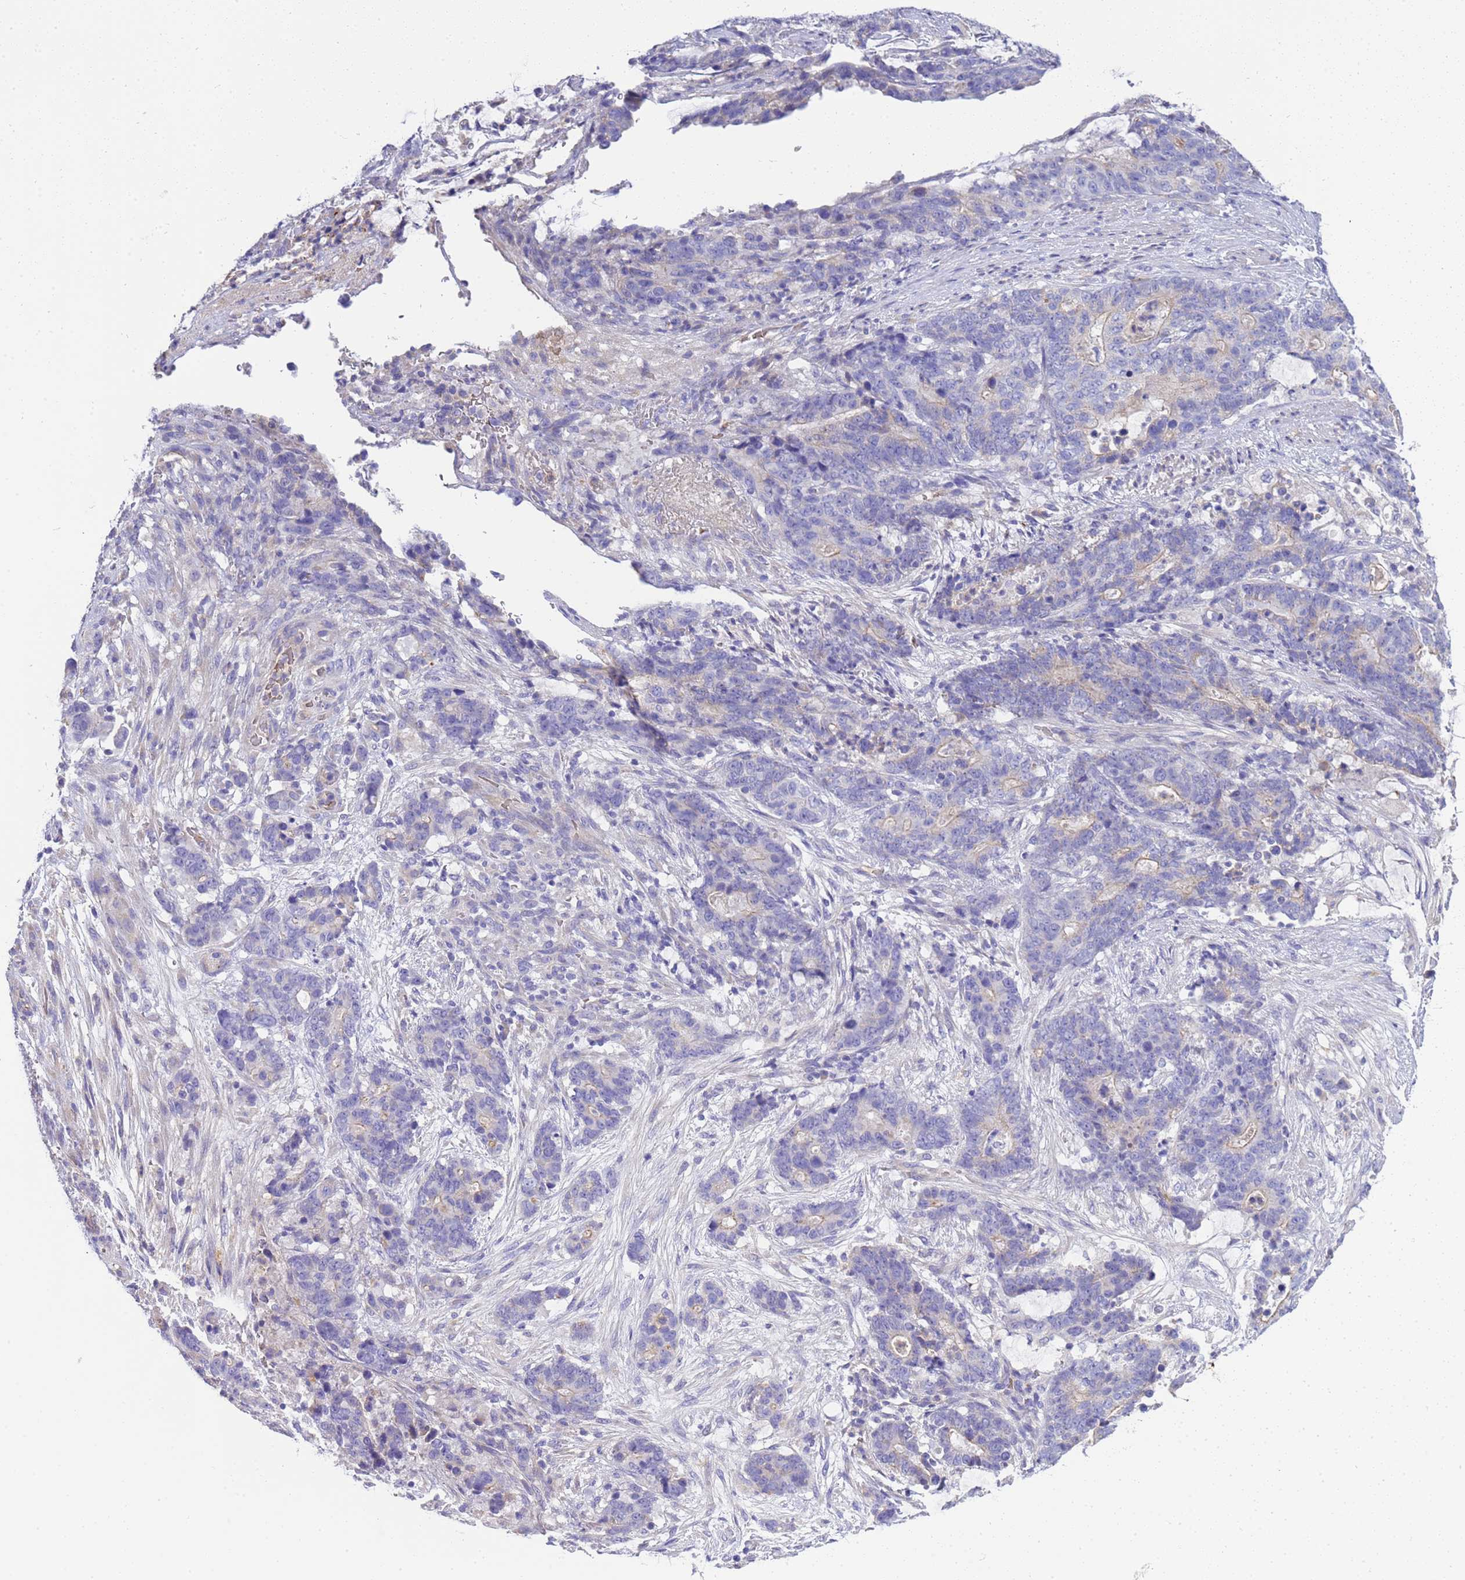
{"staining": {"intensity": "negative", "quantity": "none", "location": "none"}, "tissue": "stomach cancer", "cell_type": "Tumor cells", "image_type": "cancer", "snomed": [{"axis": "morphology", "description": "Adenocarcinoma, NOS"}, {"axis": "topography", "description": "Stomach"}], "caption": "There is no significant staining in tumor cells of stomach cancer (adenocarcinoma).", "gene": "RIPPLY2", "patient": {"sex": "female", "age": 76}}